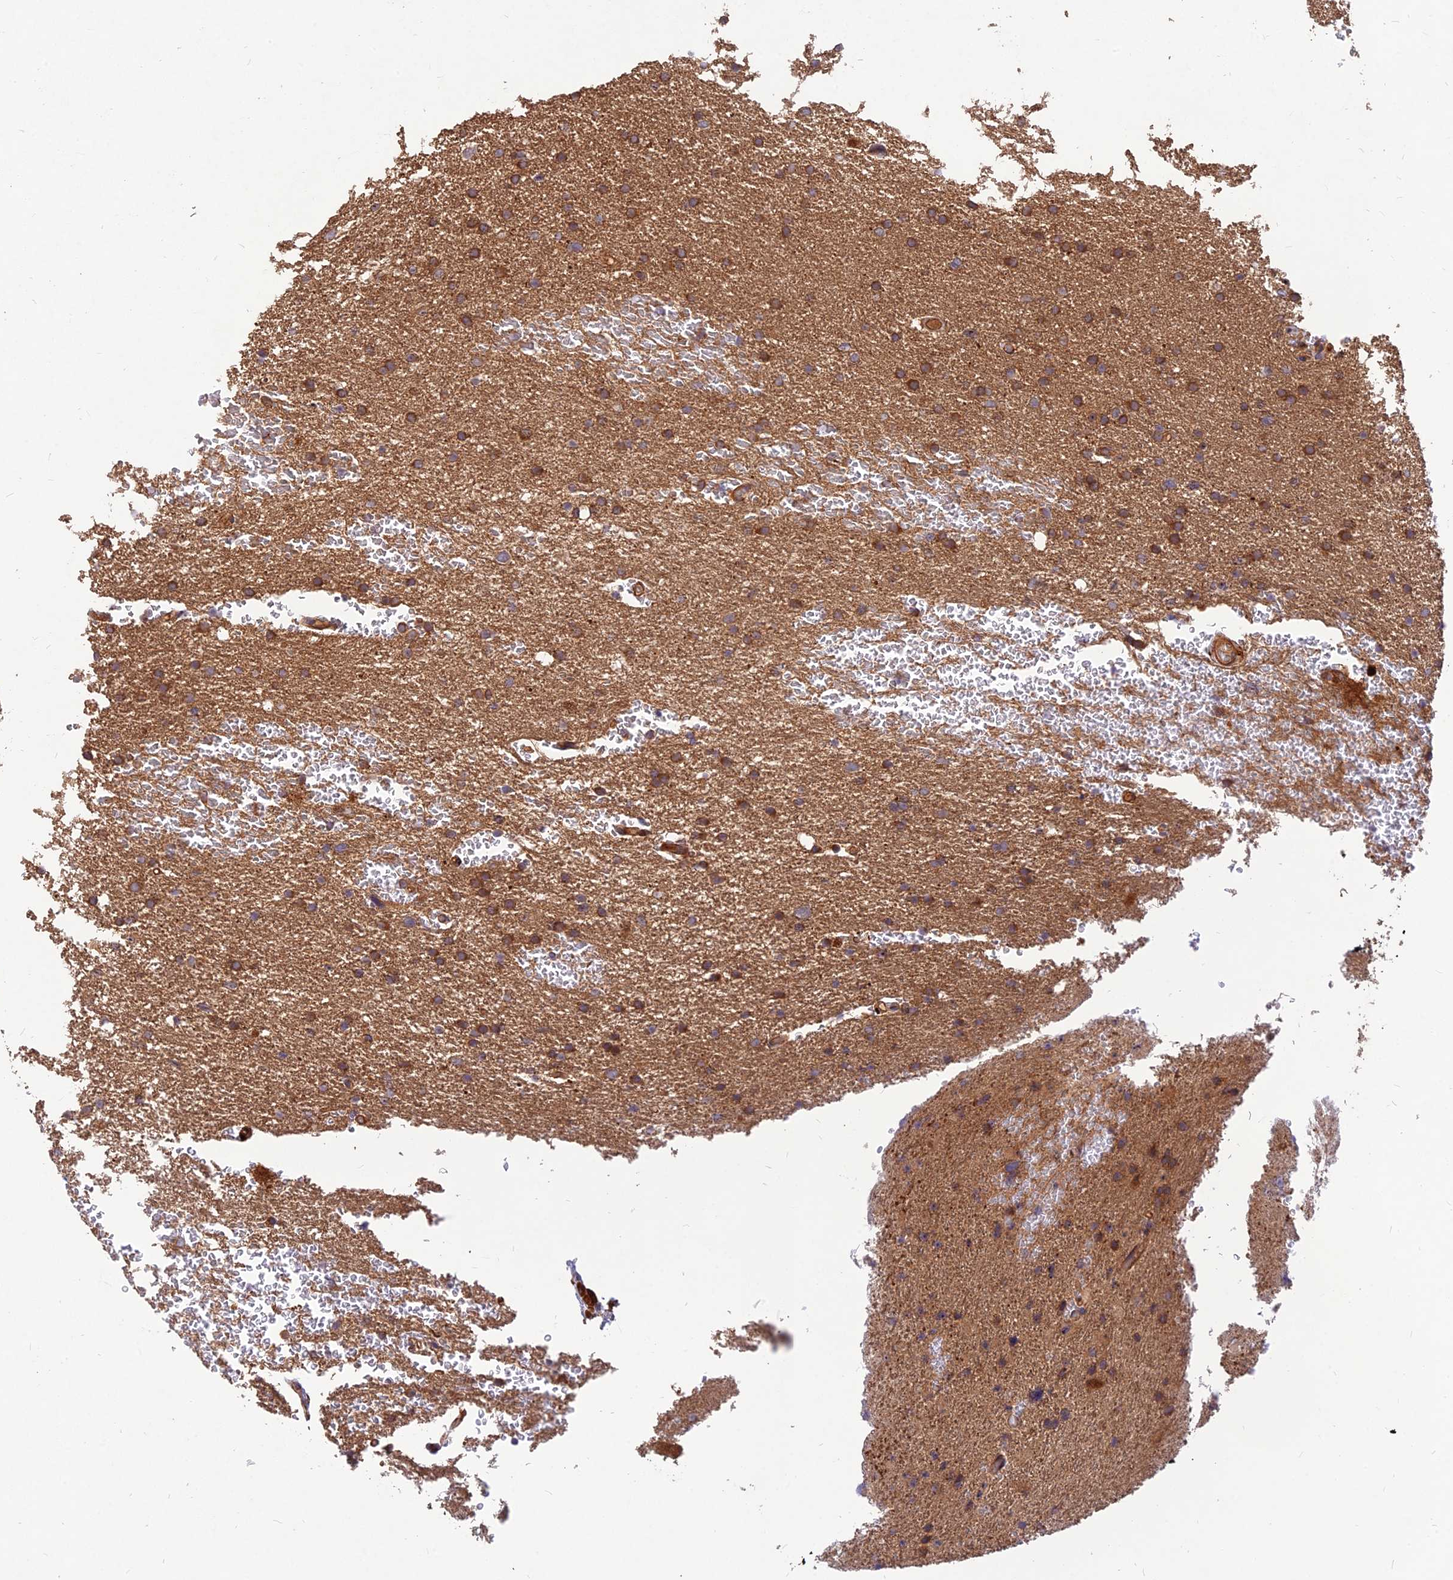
{"staining": {"intensity": "moderate", "quantity": ">75%", "location": "cytoplasmic/membranous"}, "tissue": "glioma", "cell_type": "Tumor cells", "image_type": "cancer", "snomed": [{"axis": "morphology", "description": "Glioma, malignant, High grade"}, {"axis": "topography", "description": "Cerebral cortex"}], "caption": "Human glioma stained for a protein (brown) reveals moderate cytoplasmic/membranous positive staining in about >75% of tumor cells.", "gene": "RELCH", "patient": {"sex": "female", "age": 36}}